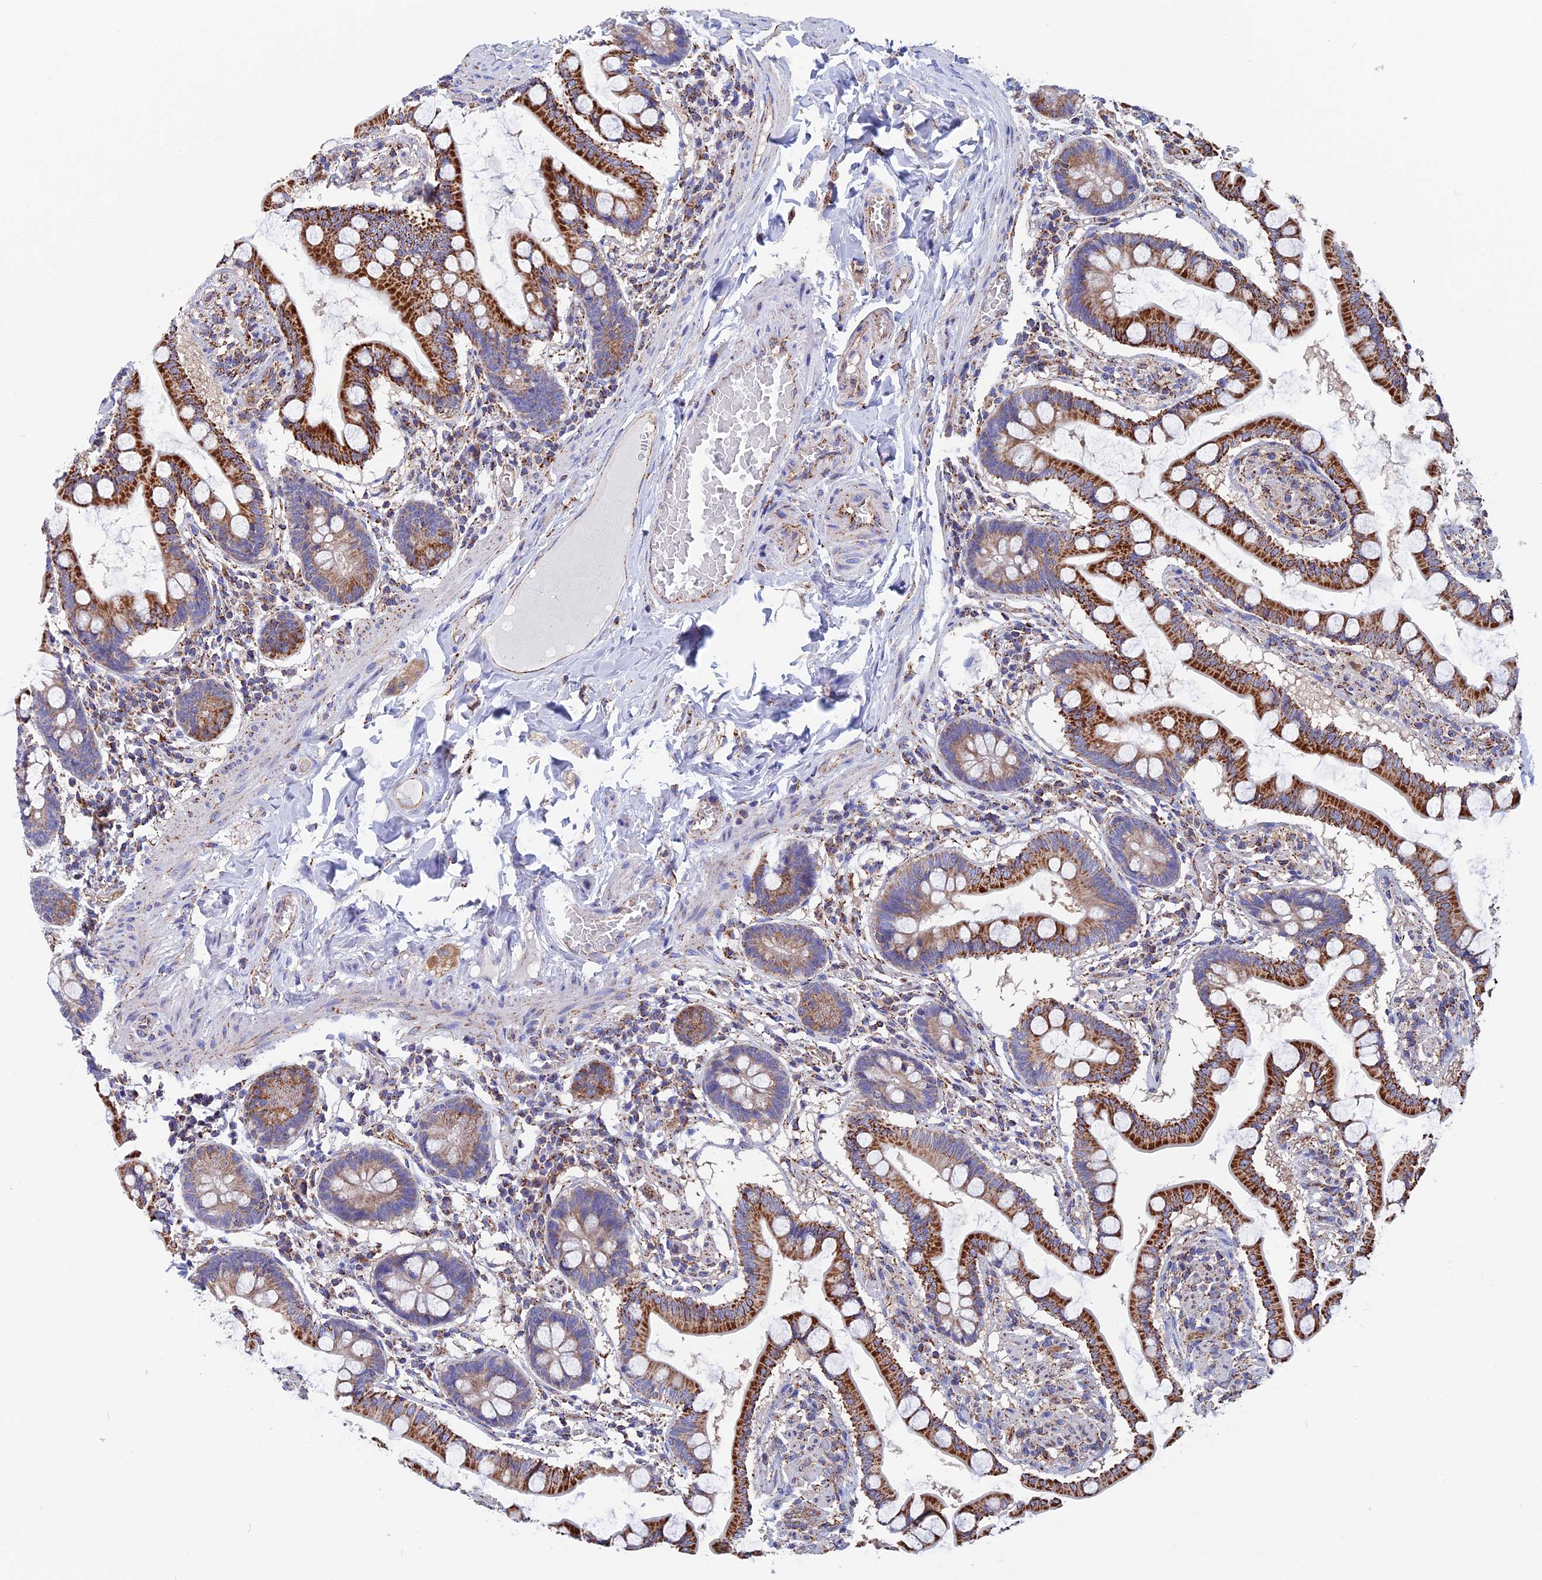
{"staining": {"intensity": "strong", "quantity": "25%-75%", "location": "cytoplasmic/membranous"}, "tissue": "small intestine", "cell_type": "Glandular cells", "image_type": "normal", "snomed": [{"axis": "morphology", "description": "Normal tissue, NOS"}, {"axis": "topography", "description": "Small intestine"}], "caption": "Normal small intestine demonstrates strong cytoplasmic/membranous staining in about 25%-75% of glandular cells, visualized by immunohistochemistry. (Stains: DAB (3,3'-diaminobenzidine) in brown, nuclei in blue, Microscopy: brightfield microscopy at high magnification).", "gene": "WDR83", "patient": {"sex": "male", "age": 41}}